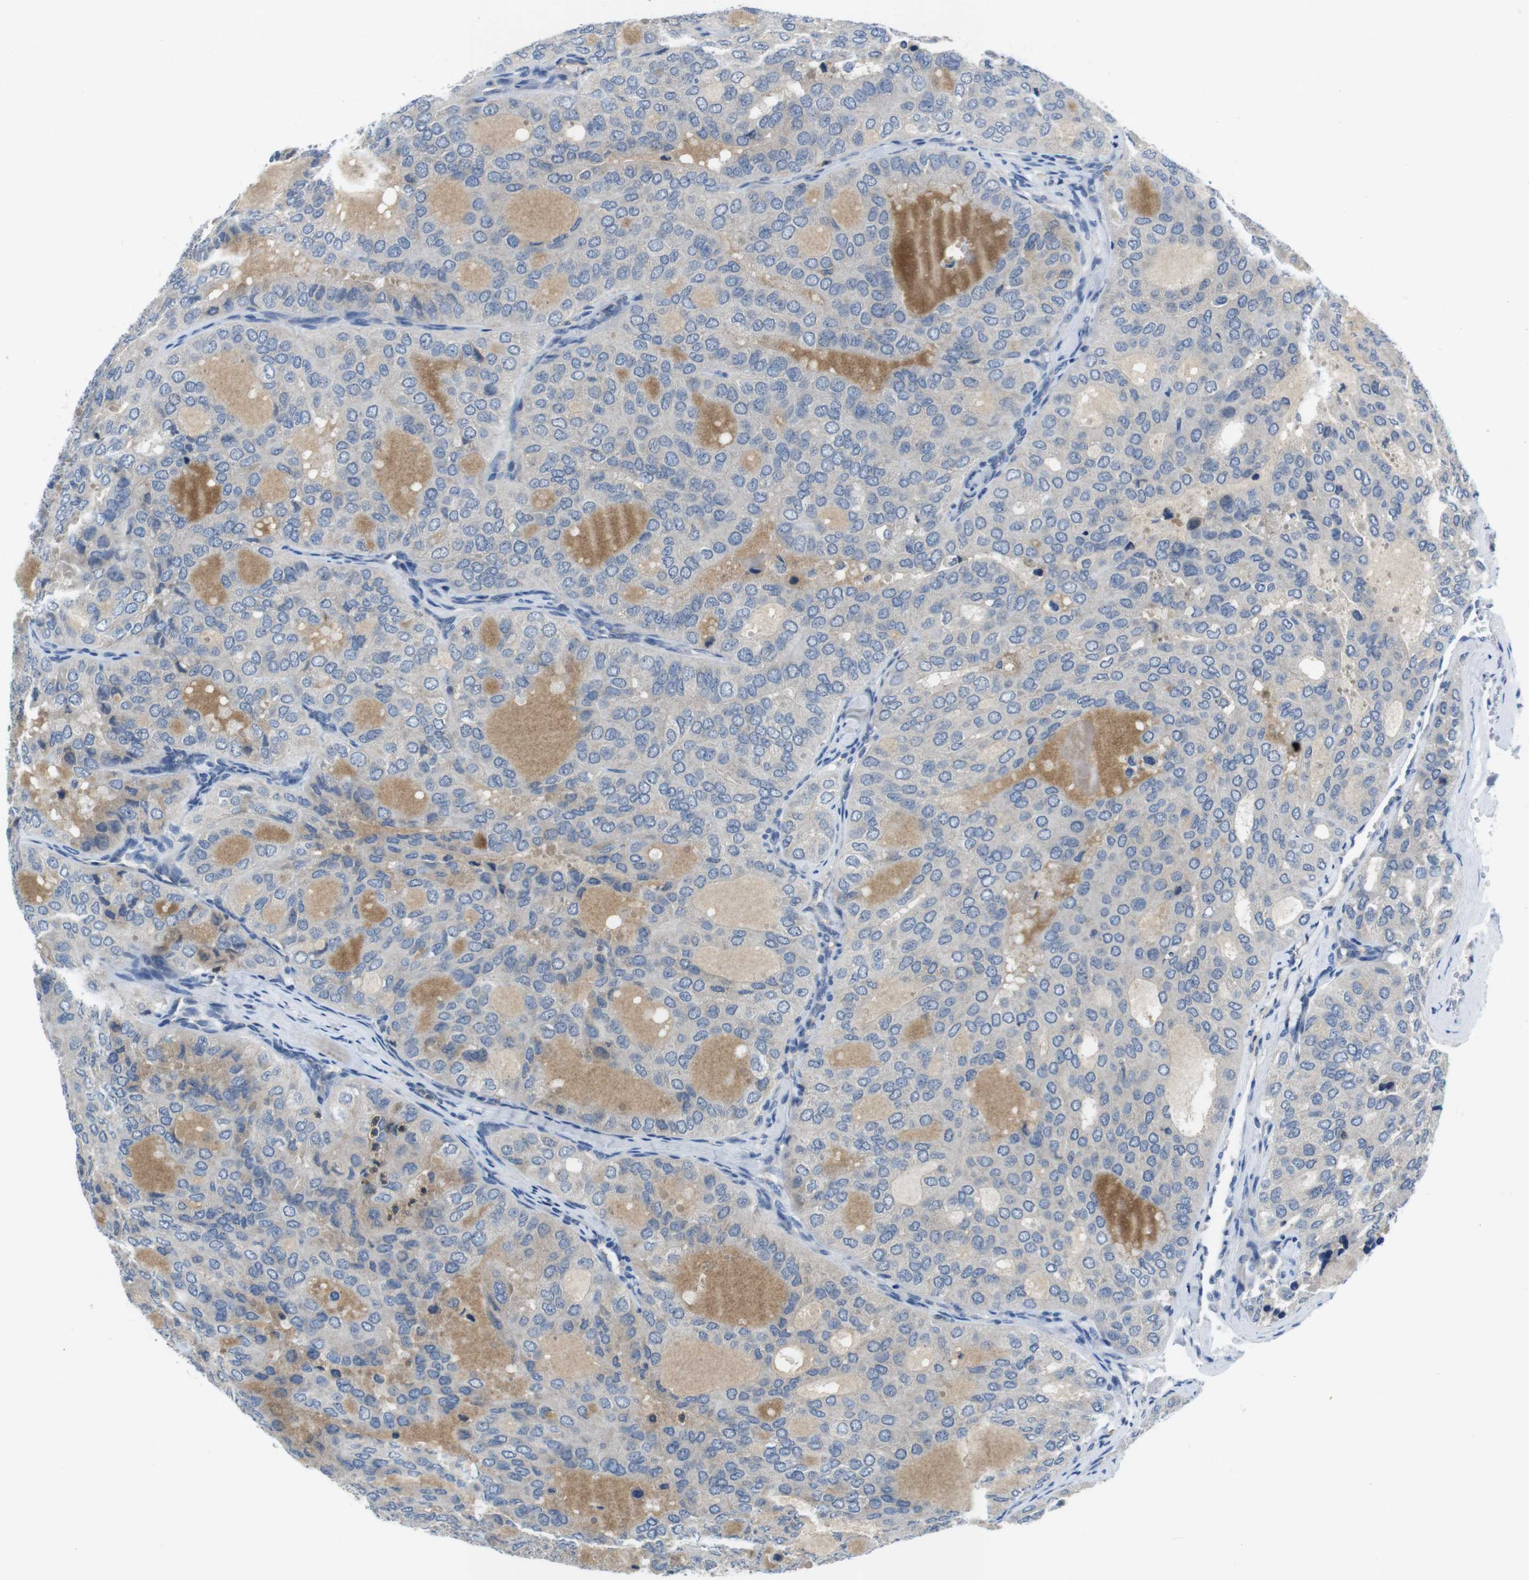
{"staining": {"intensity": "negative", "quantity": "none", "location": "none"}, "tissue": "thyroid cancer", "cell_type": "Tumor cells", "image_type": "cancer", "snomed": [{"axis": "morphology", "description": "Follicular adenoma carcinoma, NOS"}, {"axis": "topography", "description": "Thyroid gland"}], "caption": "A photomicrograph of human follicular adenoma carcinoma (thyroid) is negative for staining in tumor cells. (DAB (3,3'-diaminobenzidine) immunohistochemistry (IHC) visualized using brightfield microscopy, high magnification).", "gene": "PIK3CD", "patient": {"sex": "male", "age": 75}}